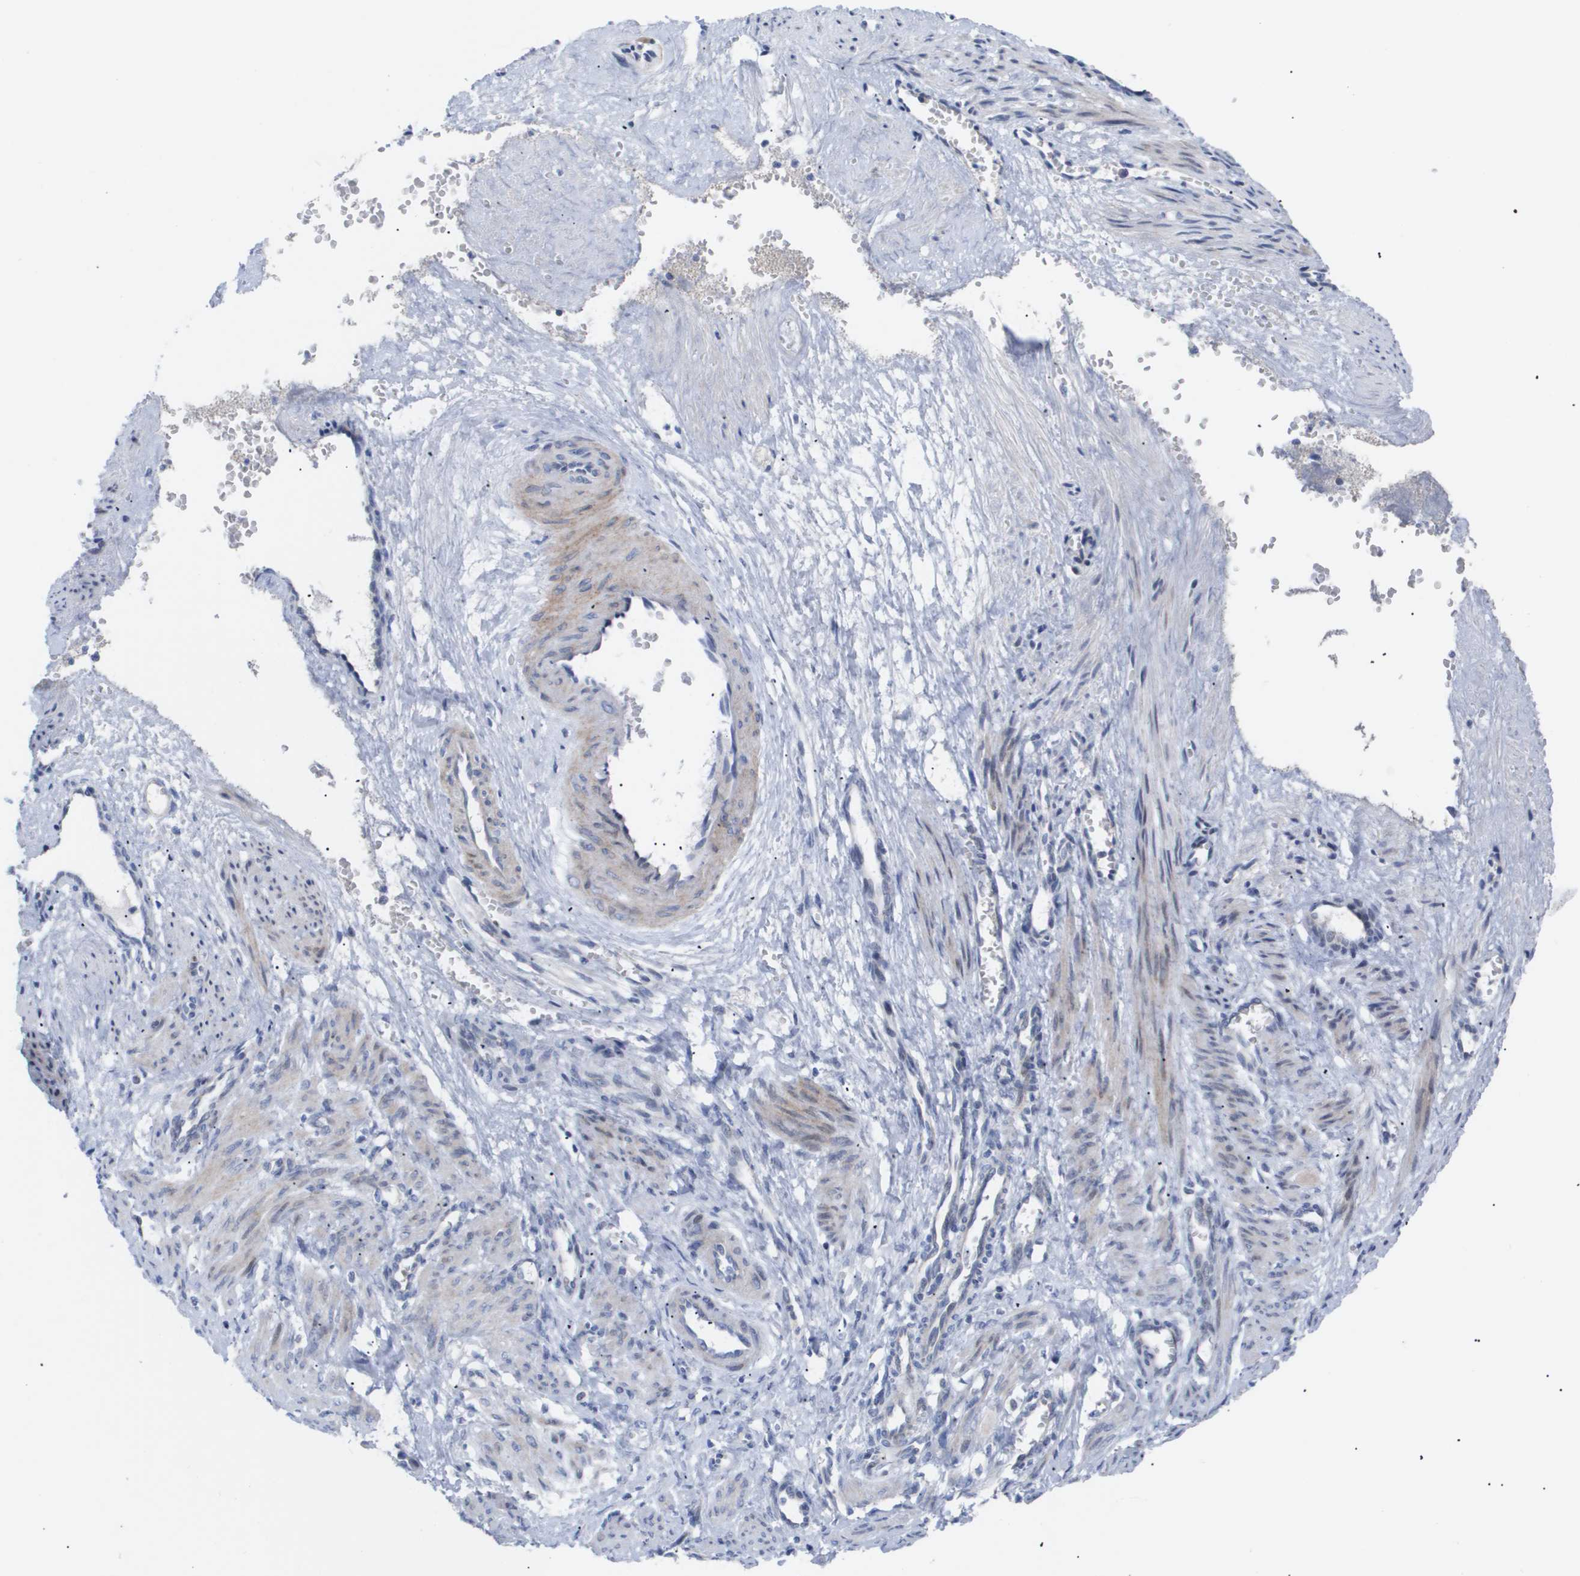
{"staining": {"intensity": "weak", "quantity": "25%-75%", "location": "cytoplasmic/membranous"}, "tissue": "smooth muscle", "cell_type": "Smooth muscle cells", "image_type": "normal", "snomed": [{"axis": "morphology", "description": "Normal tissue, NOS"}, {"axis": "topography", "description": "Endometrium"}], "caption": "Brown immunohistochemical staining in benign human smooth muscle shows weak cytoplasmic/membranous expression in about 25%-75% of smooth muscle cells. The staining was performed using DAB, with brown indicating positive protein expression. Nuclei are stained blue with hematoxylin.", "gene": "CAV3", "patient": {"sex": "female", "age": 33}}